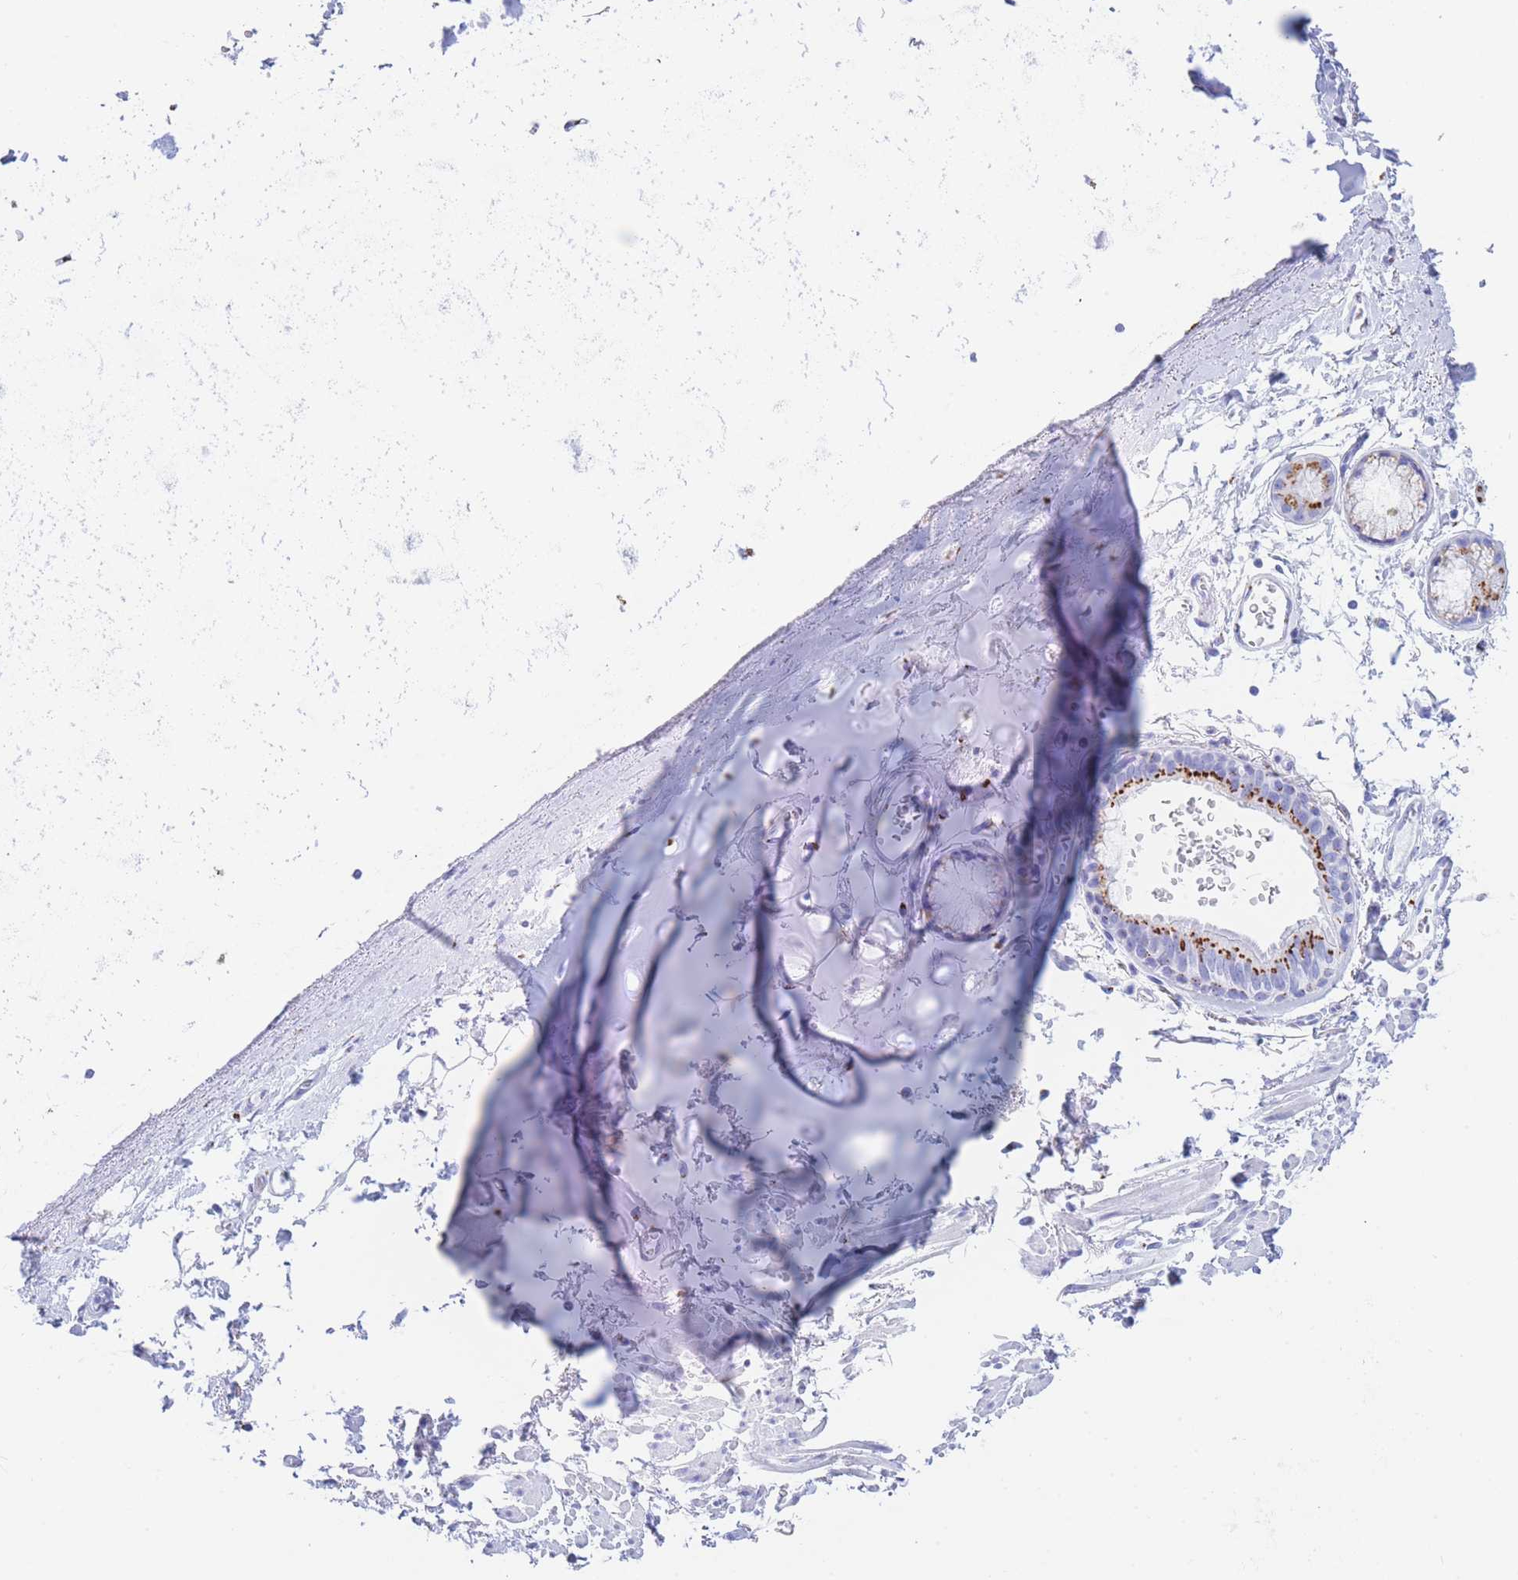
{"staining": {"intensity": "negative", "quantity": "none", "location": "none"}, "tissue": "adipose tissue", "cell_type": "Adipocytes", "image_type": "normal", "snomed": [{"axis": "morphology", "description": "Normal tissue, NOS"}, {"axis": "topography", "description": "Cartilage tissue"}], "caption": "Immunohistochemistry photomicrograph of normal human adipose tissue stained for a protein (brown), which displays no positivity in adipocytes.", "gene": "FAM3C", "patient": {"sex": "male", "age": 73}}